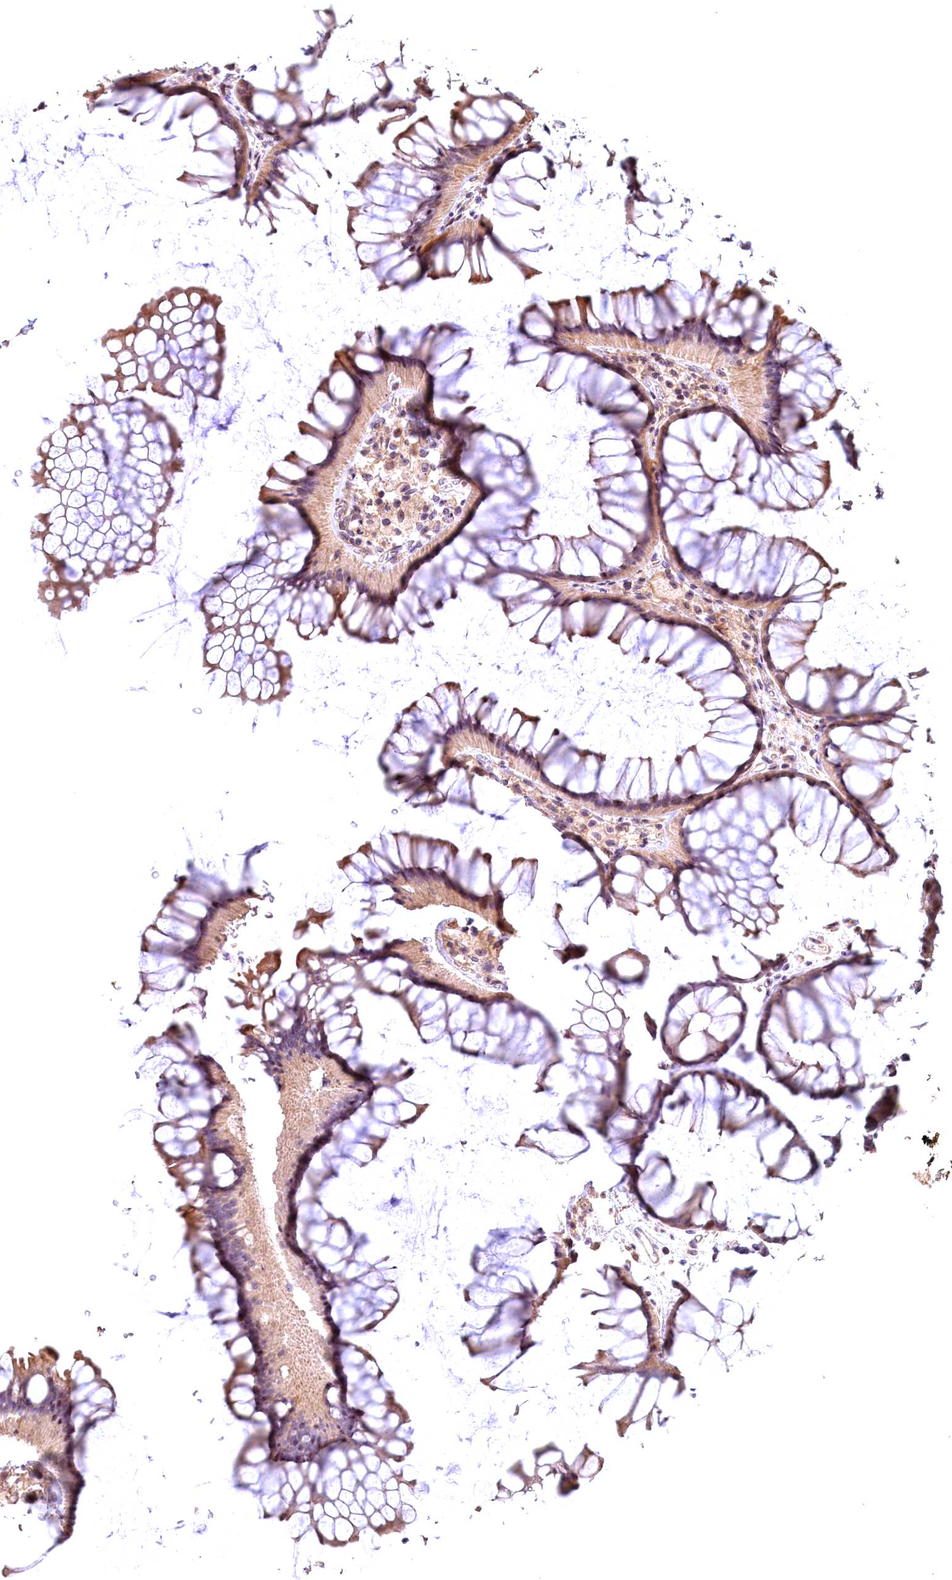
{"staining": {"intensity": "negative", "quantity": "none", "location": "none"}, "tissue": "colon", "cell_type": "Endothelial cells", "image_type": "normal", "snomed": [{"axis": "morphology", "description": "Normal tissue, NOS"}, {"axis": "topography", "description": "Colon"}], "caption": "Endothelial cells show no significant positivity in benign colon. (Brightfield microscopy of DAB (3,3'-diaminobenzidine) IHC at high magnification).", "gene": "FUZ", "patient": {"sex": "female", "age": 82}}